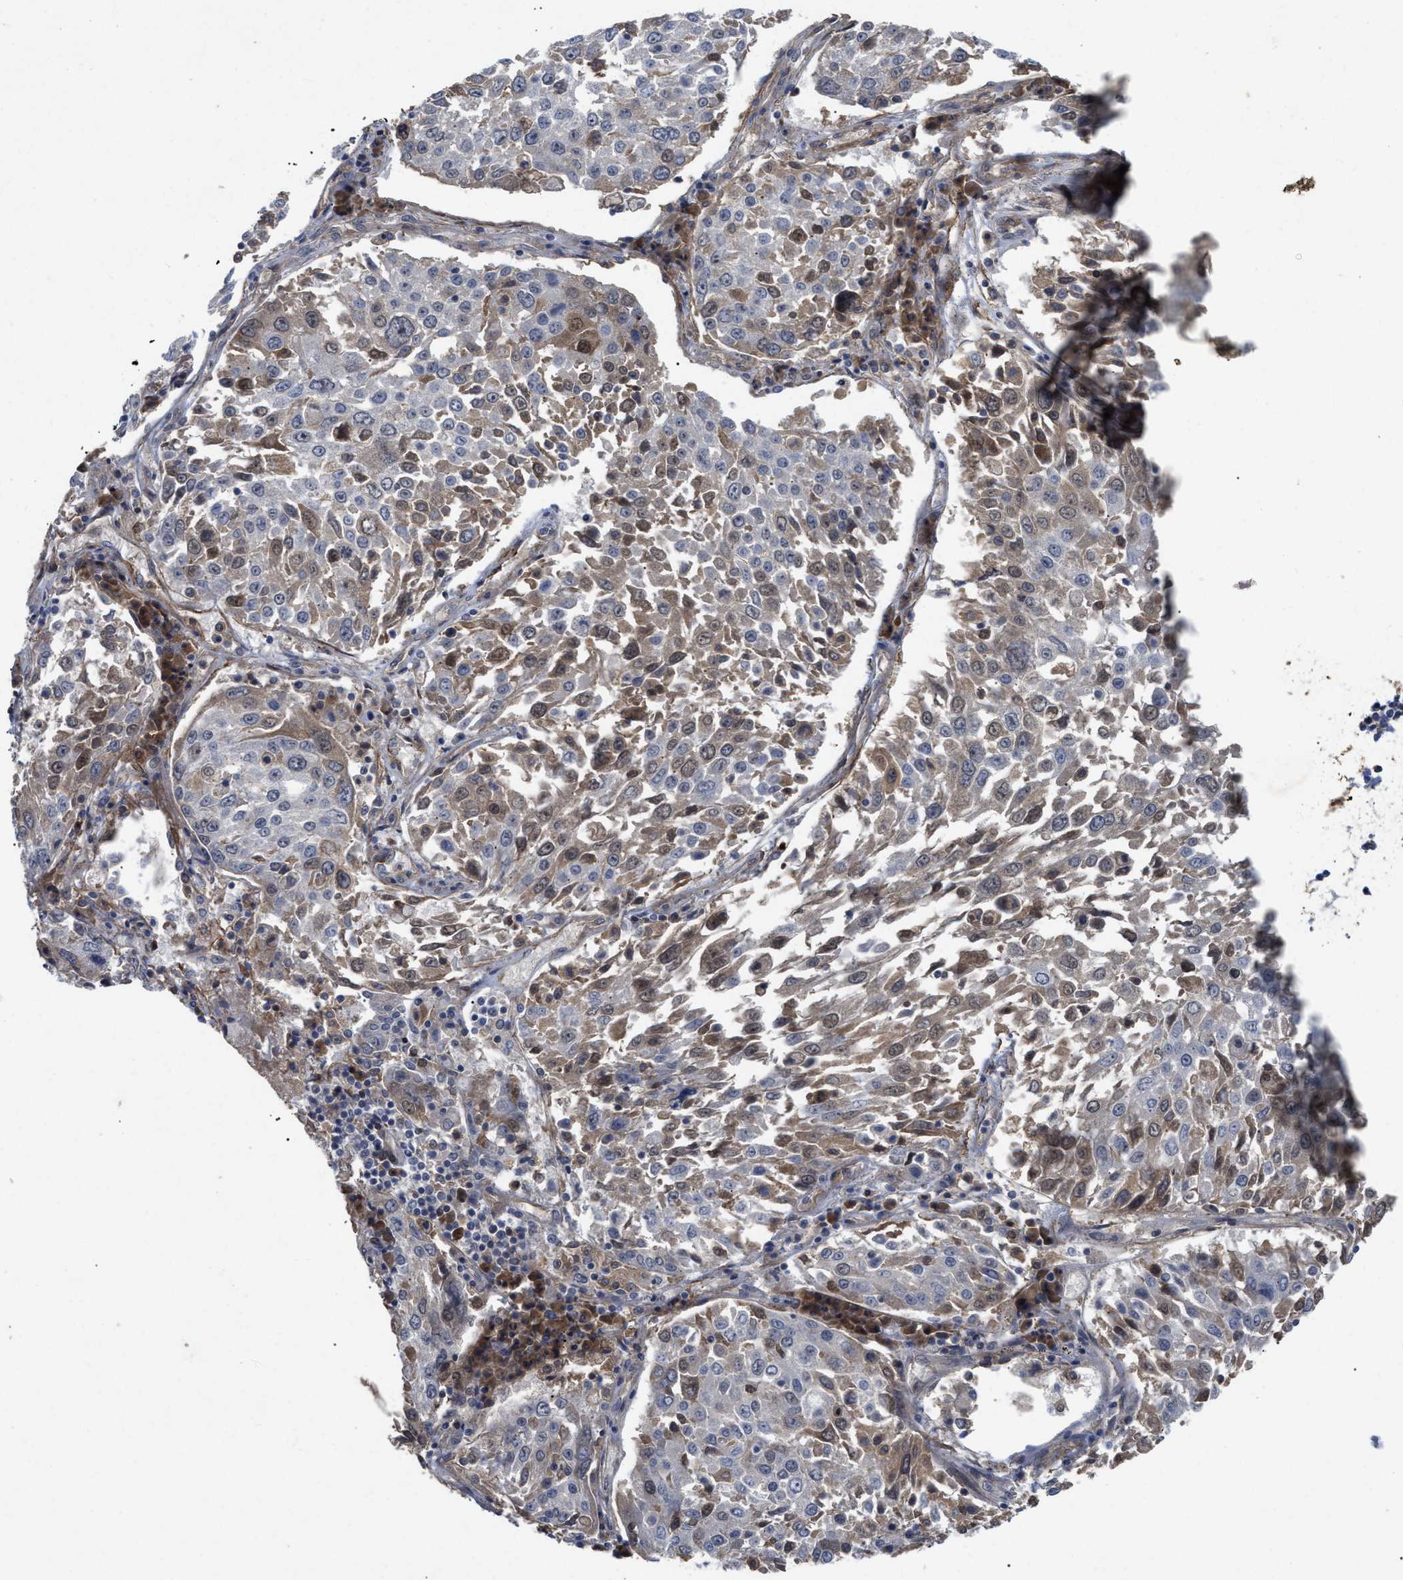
{"staining": {"intensity": "moderate", "quantity": "<25%", "location": "cytoplasmic/membranous,nuclear"}, "tissue": "lung cancer", "cell_type": "Tumor cells", "image_type": "cancer", "snomed": [{"axis": "morphology", "description": "Squamous cell carcinoma, NOS"}, {"axis": "topography", "description": "Lung"}], "caption": "Human lung squamous cell carcinoma stained with a brown dye demonstrates moderate cytoplasmic/membranous and nuclear positive positivity in about <25% of tumor cells.", "gene": "ST6GALNAC6", "patient": {"sex": "male", "age": 65}}